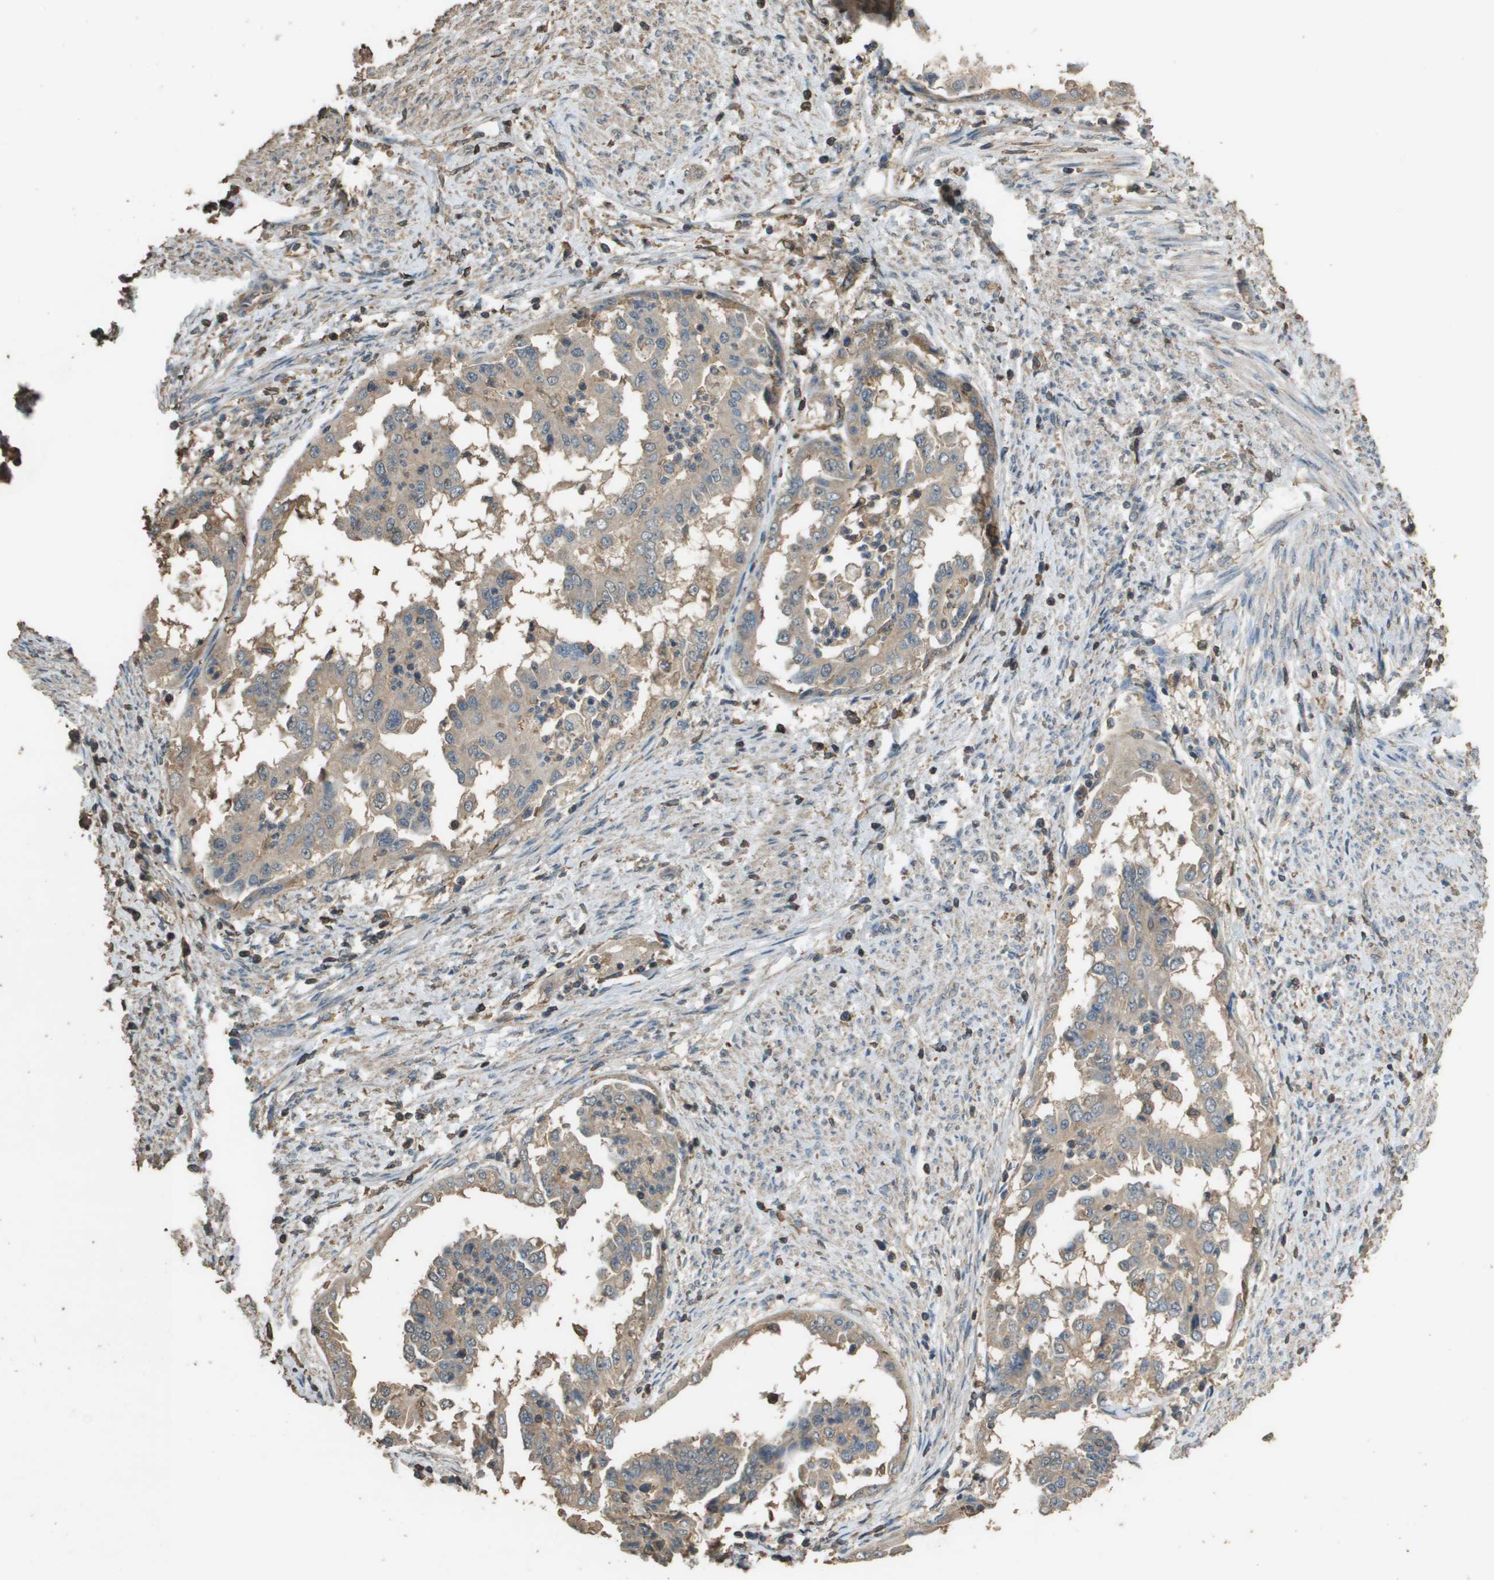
{"staining": {"intensity": "weak", "quantity": ">75%", "location": "cytoplasmic/membranous"}, "tissue": "endometrial cancer", "cell_type": "Tumor cells", "image_type": "cancer", "snomed": [{"axis": "morphology", "description": "Adenocarcinoma, NOS"}, {"axis": "topography", "description": "Endometrium"}], "caption": "Brown immunohistochemical staining in endometrial cancer (adenocarcinoma) reveals weak cytoplasmic/membranous expression in approximately >75% of tumor cells.", "gene": "MS4A7", "patient": {"sex": "female", "age": 85}}